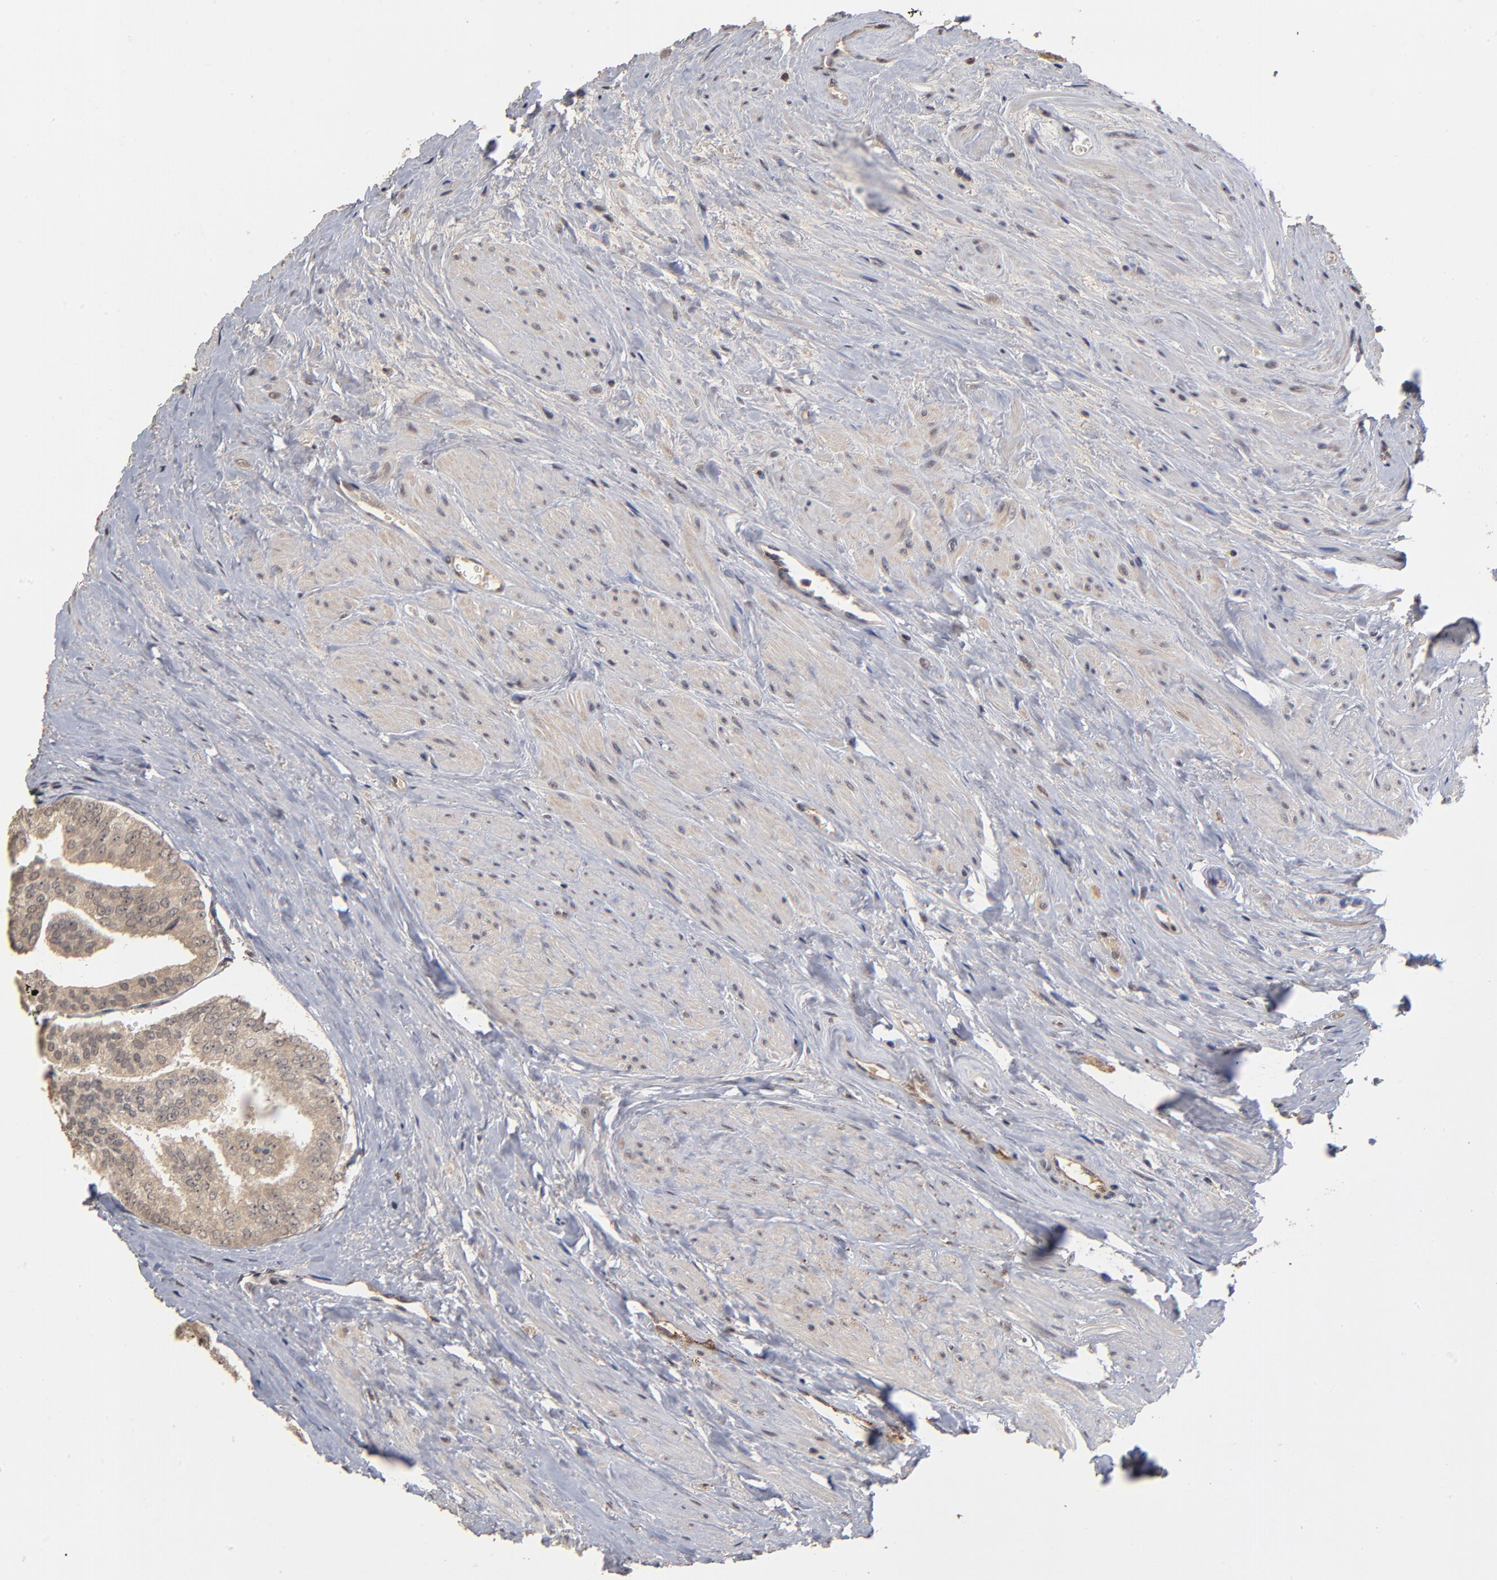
{"staining": {"intensity": "weak", "quantity": ">75%", "location": "cytoplasmic/membranous"}, "tissue": "prostate cancer", "cell_type": "Tumor cells", "image_type": "cancer", "snomed": [{"axis": "morphology", "description": "Adenocarcinoma, Medium grade"}, {"axis": "topography", "description": "Prostate"}], "caption": "This is an image of IHC staining of prostate cancer, which shows weak expression in the cytoplasmic/membranous of tumor cells.", "gene": "ASB8", "patient": {"sex": "male", "age": 79}}